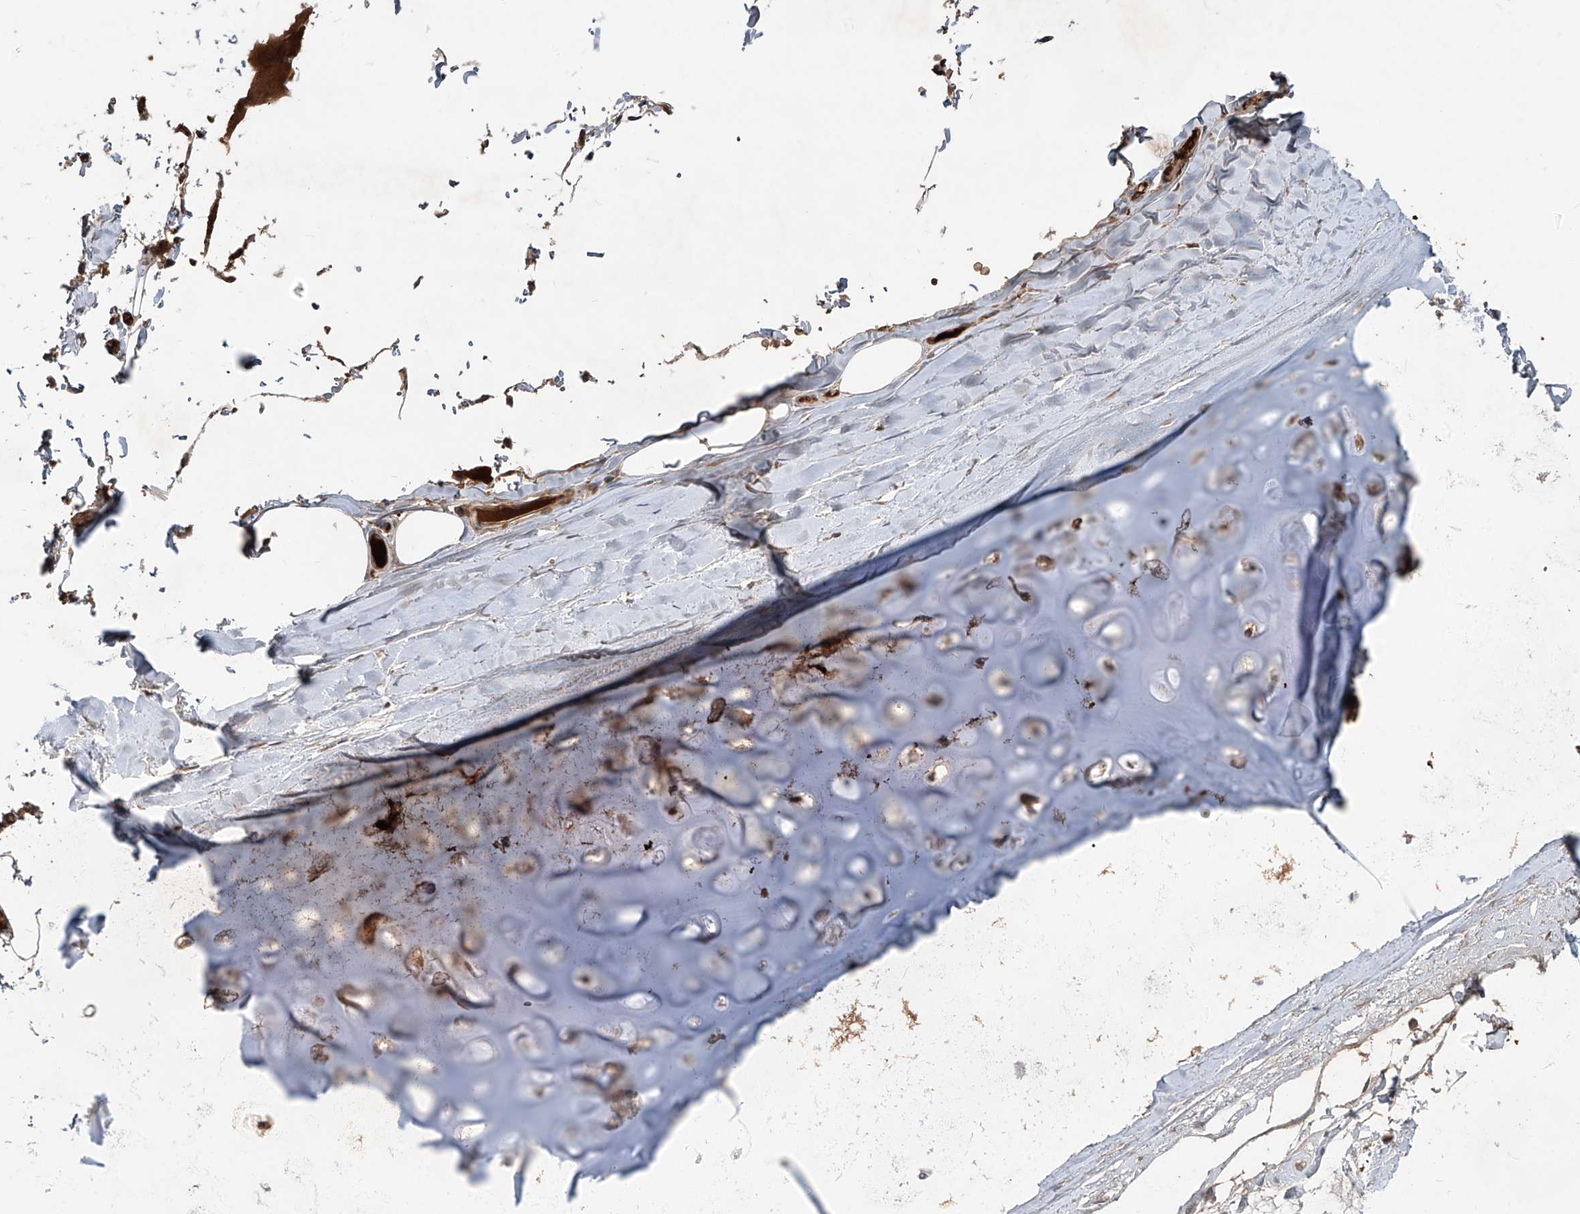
{"staining": {"intensity": "negative", "quantity": "none", "location": "none"}, "tissue": "adipose tissue", "cell_type": "Adipocytes", "image_type": "normal", "snomed": [{"axis": "morphology", "description": "Normal tissue, NOS"}, {"axis": "topography", "description": "Bronchus"}], "caption": "High power microscopy histopathology image of an immunohistochemistry (IHC) image of benign adipose tissue, revealing no significant positivity in adipocytes.", "gene": "ZDHHC9", "patient": {"sex": "male", "age": 66}}